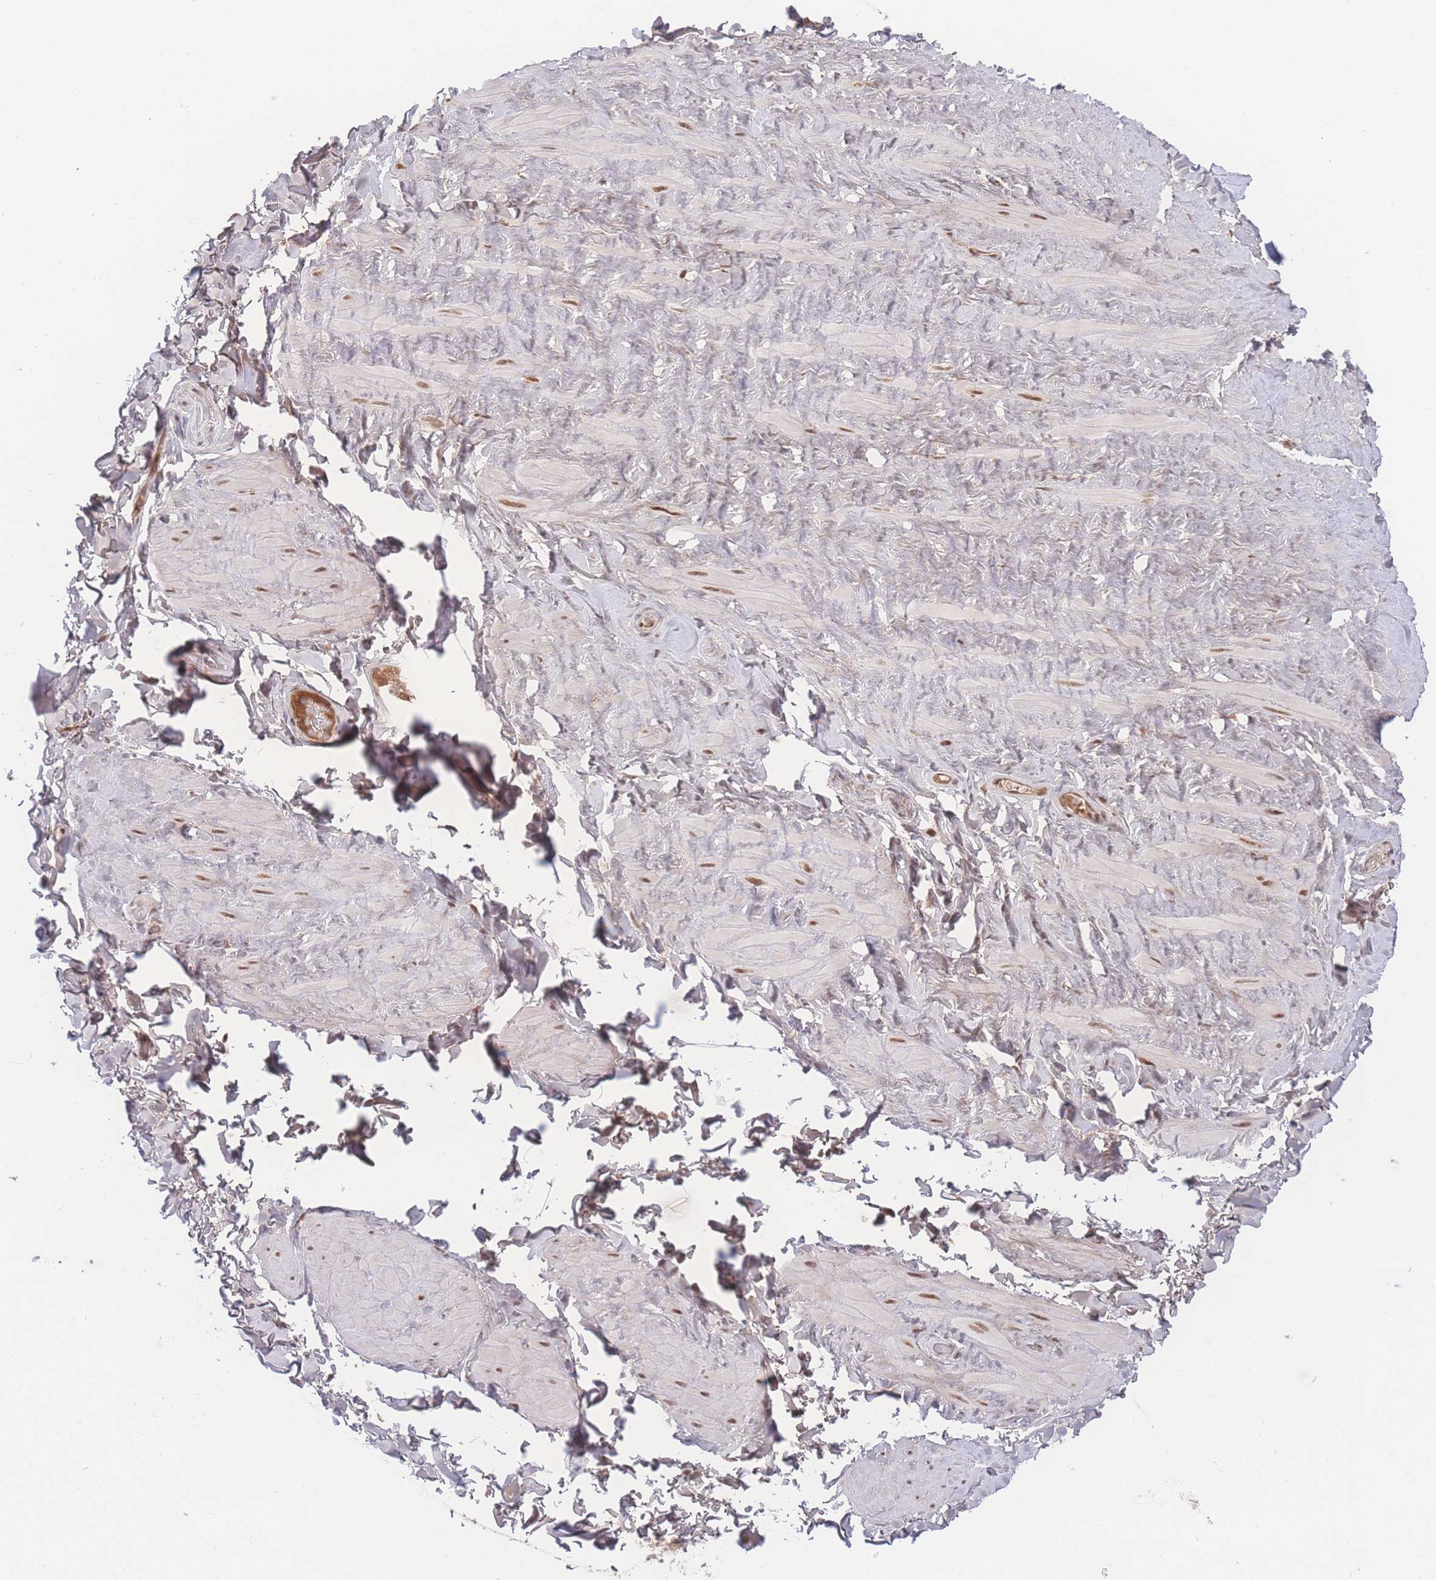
{"staining": {"intensity": "moderate", "quantity": ">75%", "location": "nuclear"}, "tissue": "soft tissue", "cell_type": "Fibroblasts", "image_type": "normal", "snomed": [{"axis": "morphology", "description": "Normal tissue, NOS"}, {"axis": "topography", "description": "Soft tissue"}, {"axis": "topography", "description": "Vascular tissue"}], "caption": "Immunohistochemical staining of benign soft tissue reveals medium levels of moderate nuclear staining in about >75% of fibroblasts. (IHC, brightfield microscopy, high magnification).", "gene": "RAVER1", "patient": {"sex": "male", "age": 41}}